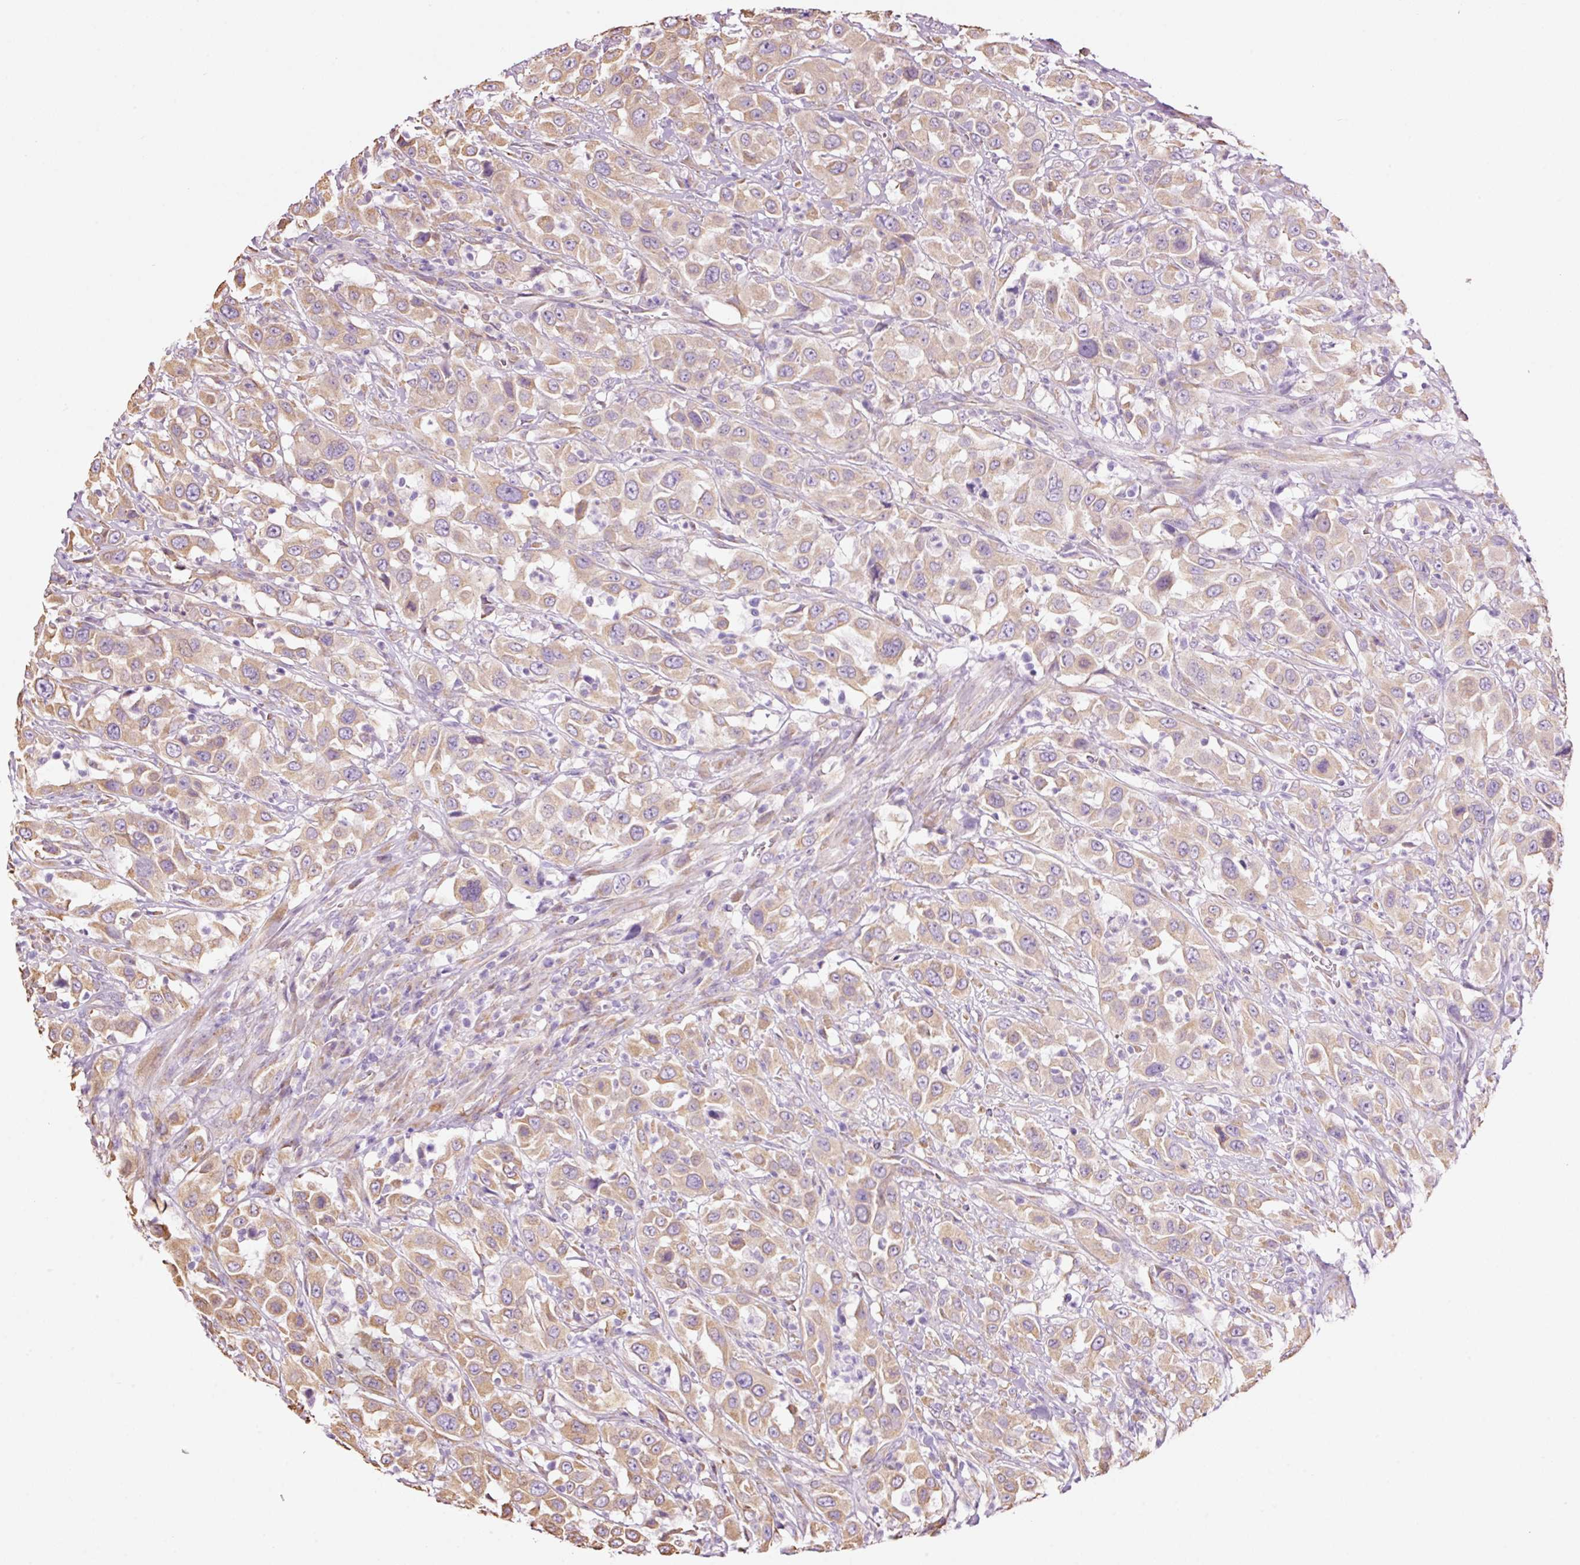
{"staining": {"intensity": "moderate", "quantity": ">75%", "location": "cytoplasmic/membranous"}, "tissue": "urothelial cancer", "cell_type": "Tumor cells", "image_type": "cancer", "snomed": [{"axis": "morphology", "description": "Urothelial carcinoma, High grade"}, {"axis": "topography", "description": "Urinary bladder"}], "caption": "Moderate cytoplasmic/membranous protein positivity is appreciated in about >75% of tumor cells in urothelial carcinoma (high-grade). Using DAB (brown) and hematoxylin (blue) stains, captured at high magnification using brightfield microscopy.", "gene": "GCG", "patient": {"sex": "male", "age": 61}}